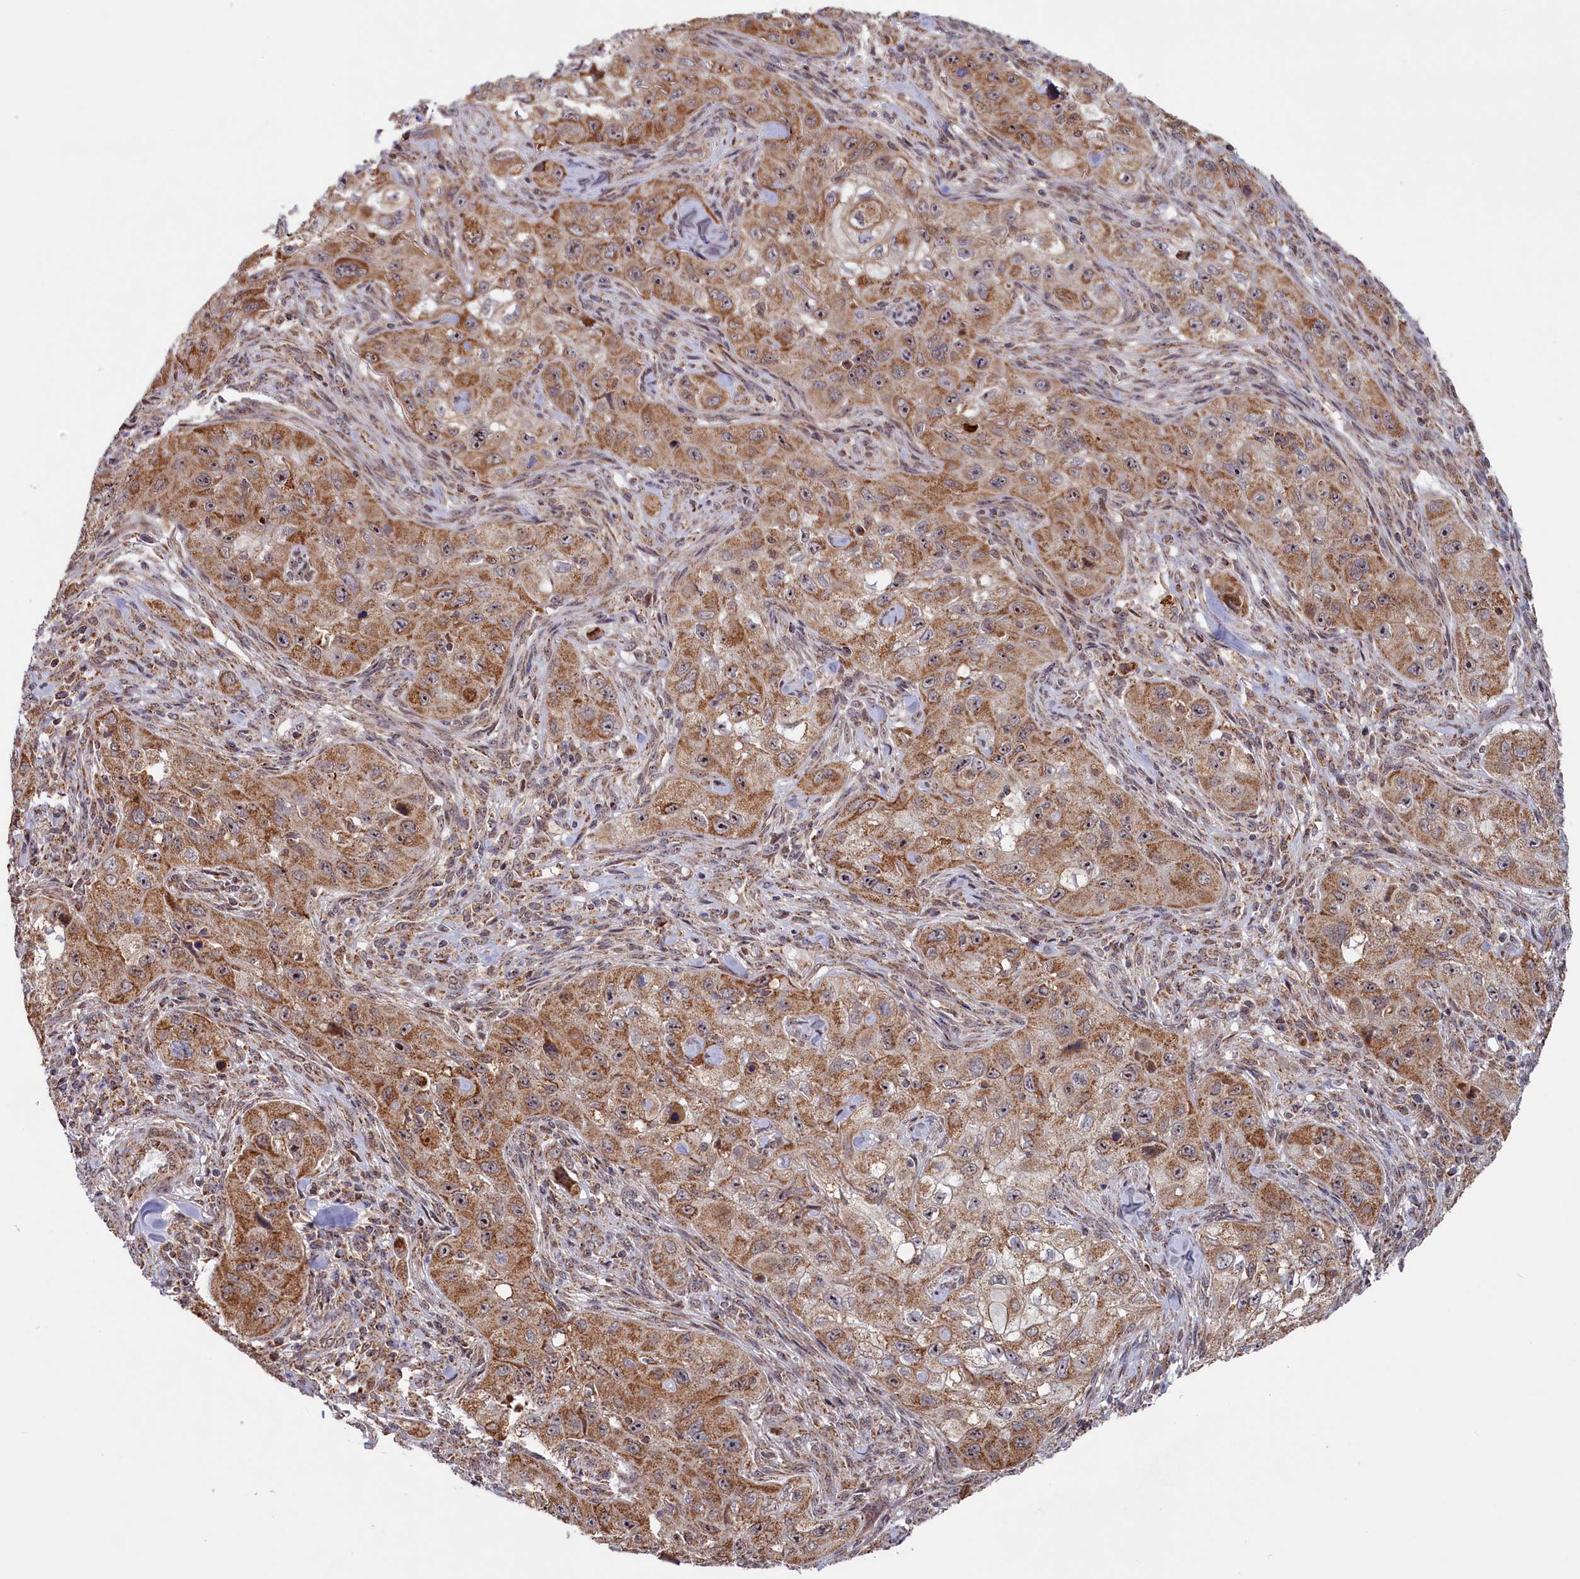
{"staining": {"intensity": "moderate", "quantity": ">75%", "location": "cytoplasmic/membranous"}, "tissue": "skin cancer", "cell_type": "Tumor cells", "image_type": "cancer", "snomed": [{"axis": "morphology", "description": "Squamous cell carcinoma, NOS"}, {"axis": "topography", "description": "Skin"}, {"axis": "topography", "description": "Subcutis"}], "caption": "Brown immunohistochemical staining in squamous cell carcinoma (skin) displays moderate cytoplasmic/membranous expression in about >75% of tumor cells. (IHC, brightfield microscopy, high magnification).", "gene": "DUS3L", "patient": {"sex": "male", "age": 73}}